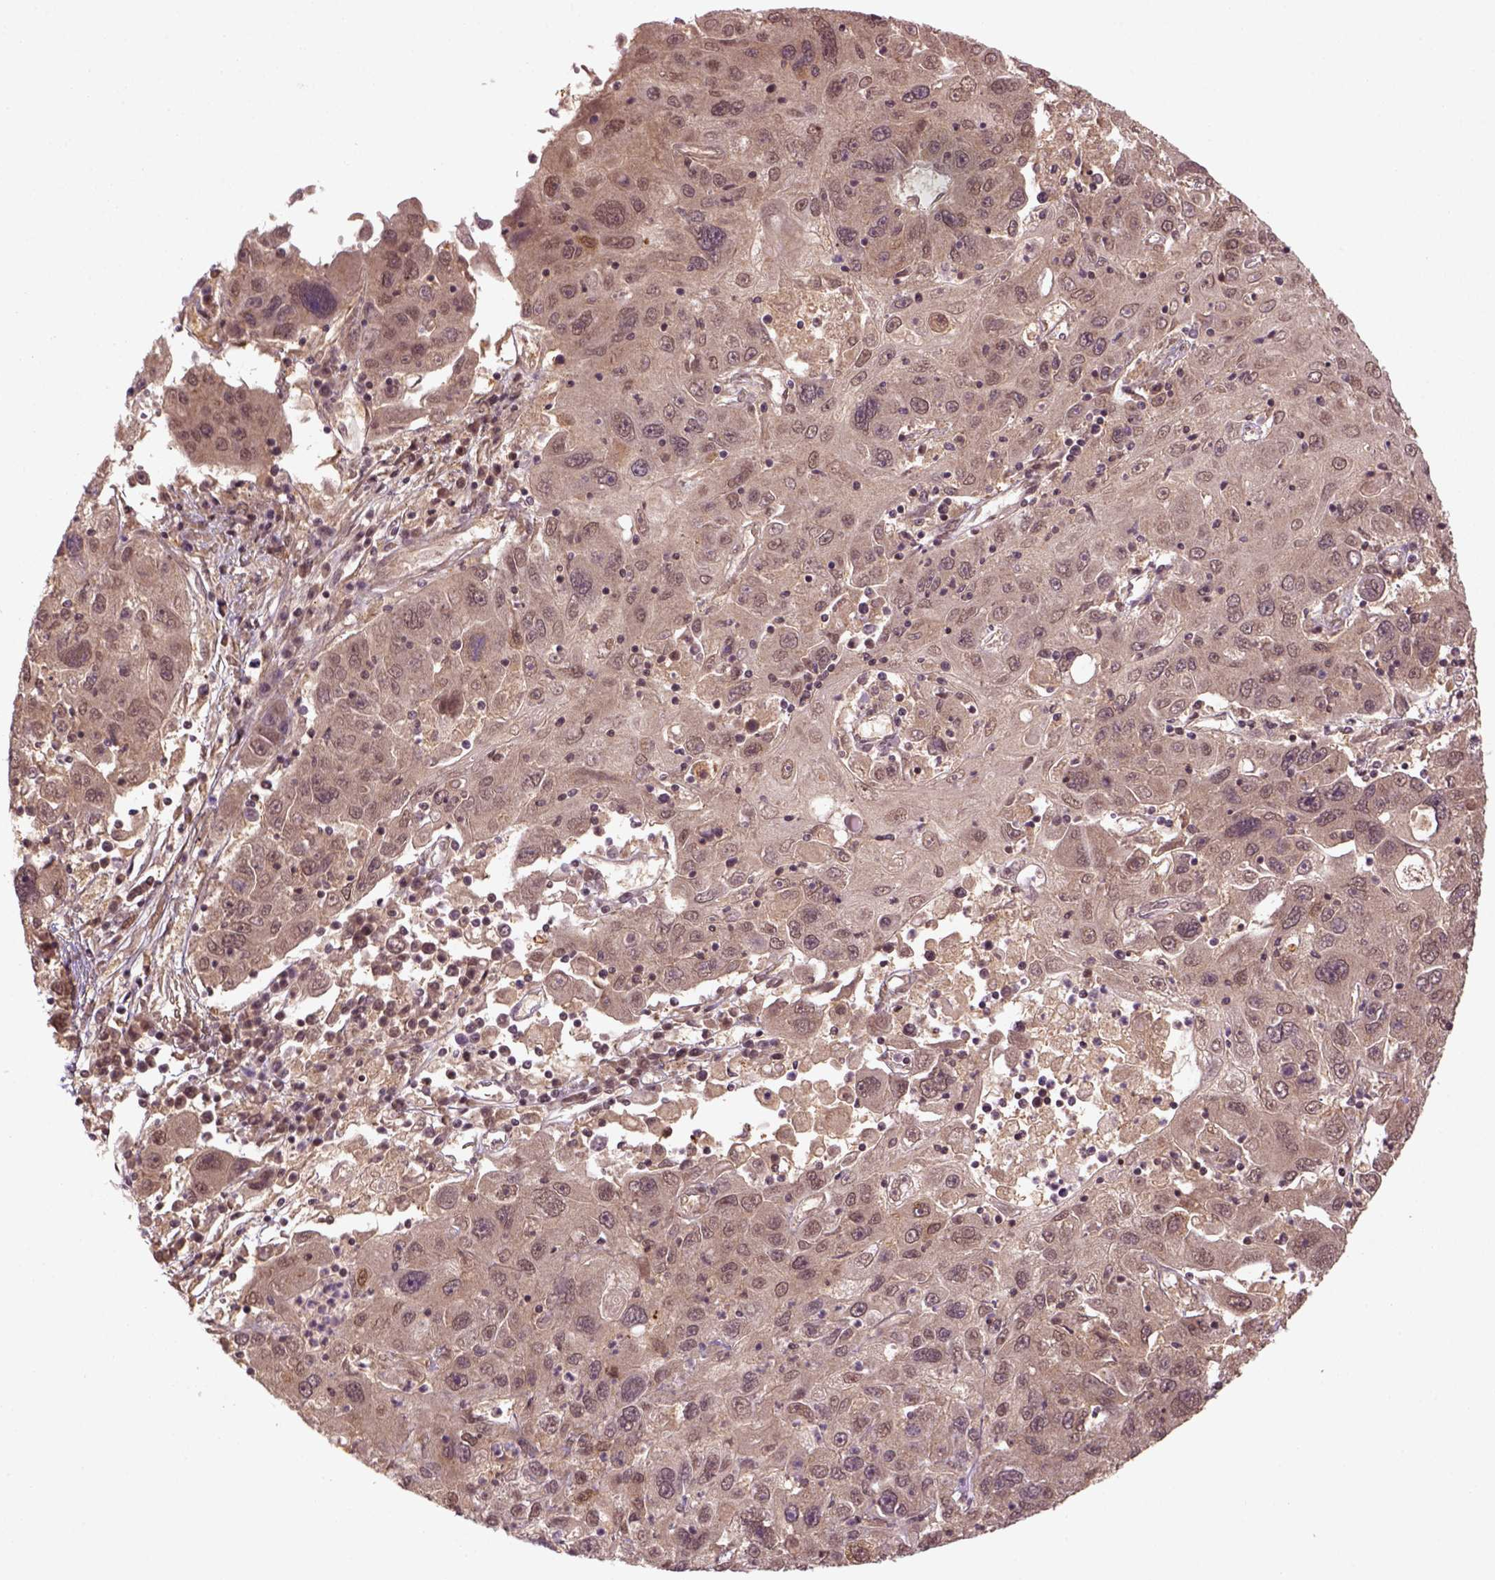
{"staining": {"intensity": "weak", "quantity": ">75%", "location": "cytoplasmic/membranous,nuclear"}, "tissue": "stomach cancer", "cell_type": "Tumor cells", "image_type": "cancer", "snomed": [{"axis": "morphology", "description": "Adenocarcinoma, NOS"}, {"axis": "topography", "description": "Stomach"}], "caption": "Immunohistochemistry image of stomach cancer stained for a protein (brown), which exhibits low levels of weak cytoplasmic/membranous and nuclear positivity in approximately >75% of tumor cells.", "gene": "GOT1", "patient": {"sex": "male", "age": 56}}